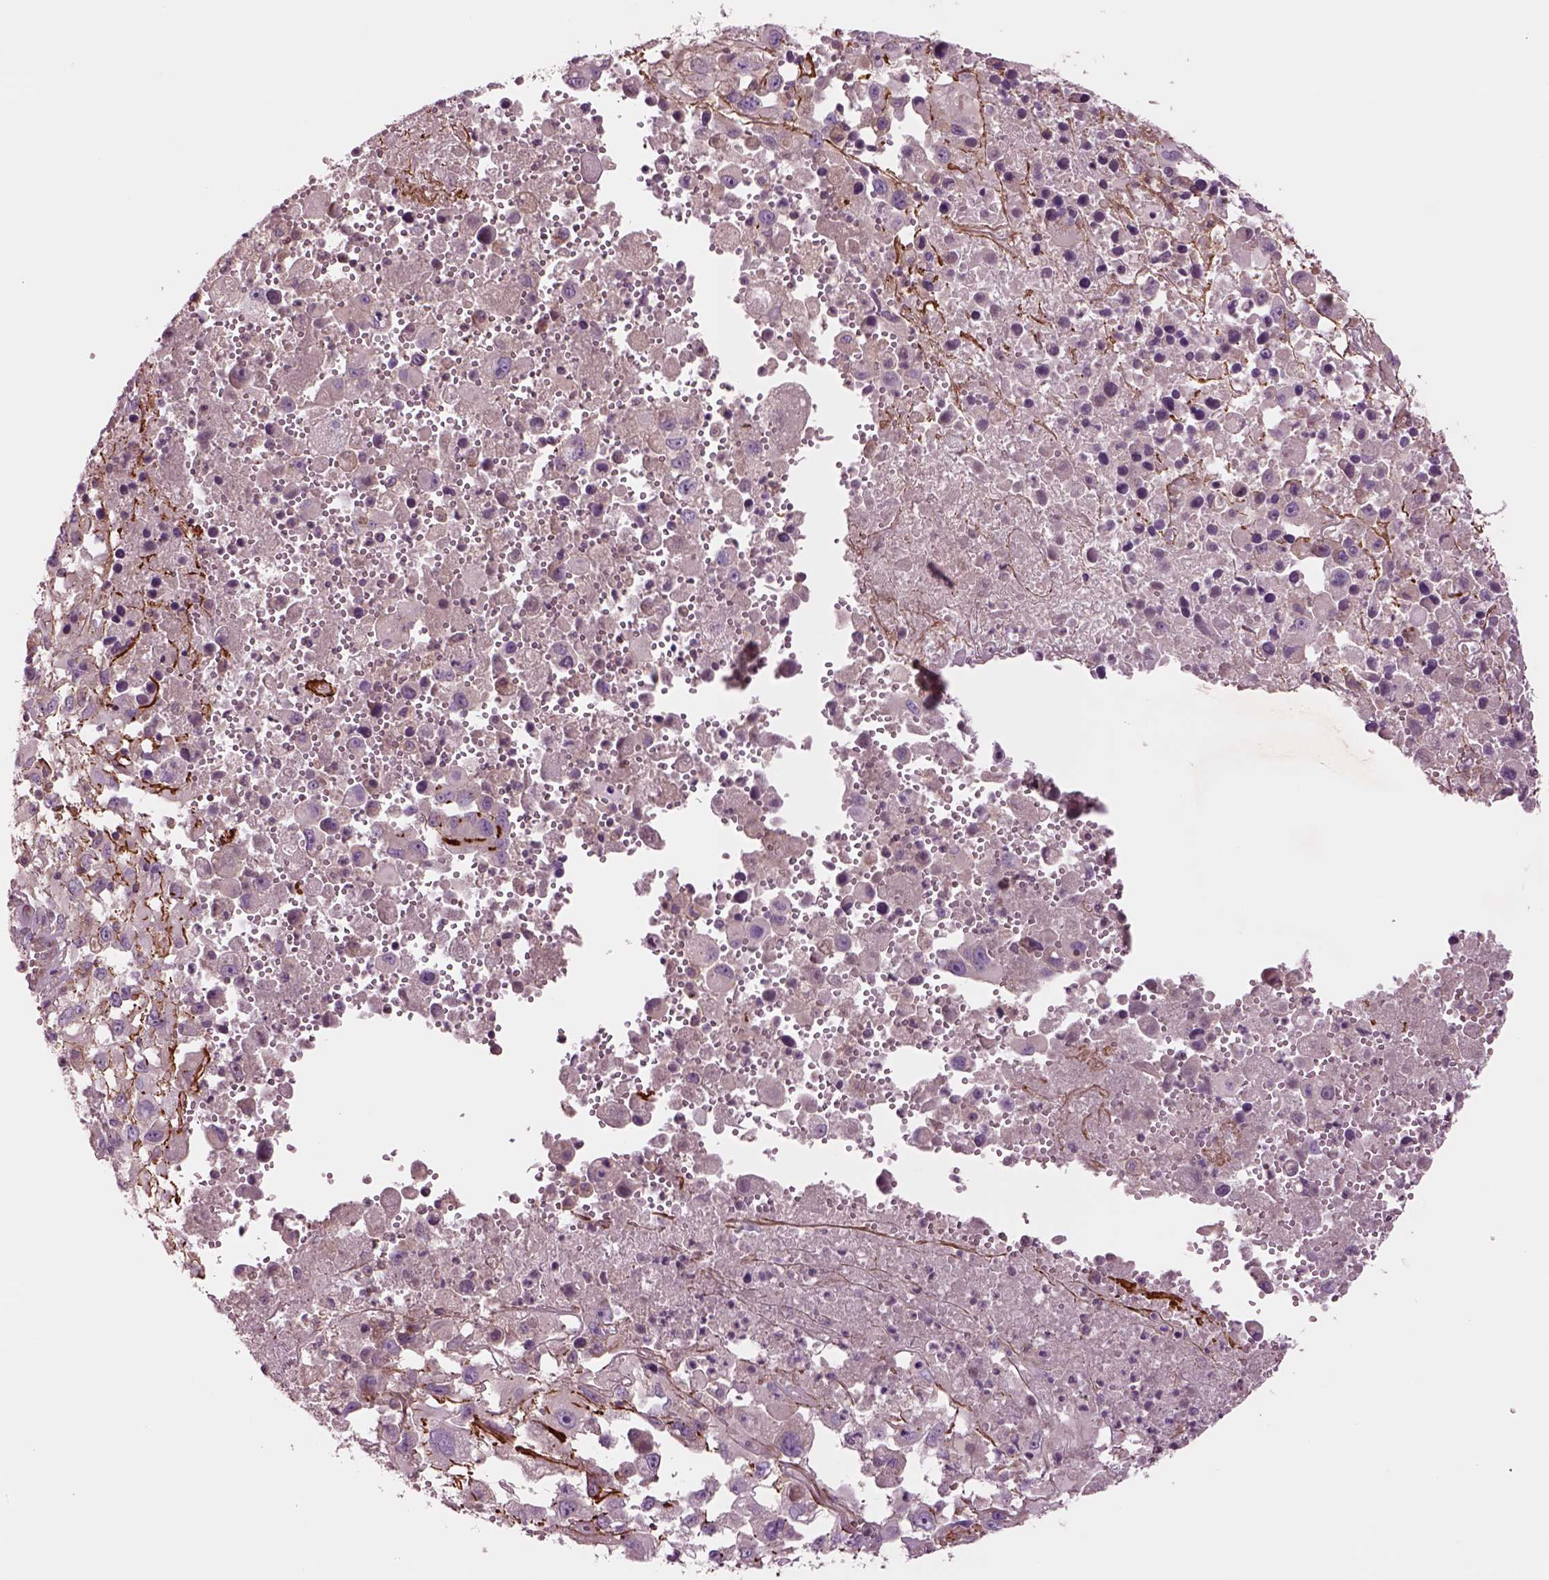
{"staining": {"intensity": "negative", "quantity": "none", "location": "none"}, "tissue": "melanoma", "cell_type": "Tumor cells", "image_type": "cancer", "snomed": [{"axis": "morphology", "description": "Malignant melanoma, Metastatic site"}, {"axis": "topography", "description": "Soft tissue"}], "caption": "A high-resolution histopathology image shows IHC staining of melanoma, which shows no significant staining in tumor cells. Brightfield microscopy of immunohistochemistry stained with DAB (brown) and hematoxylin (blue), captured at high magnification.", "gene": "SEC23A", "patient": {"sex": "male", "age": 50}}